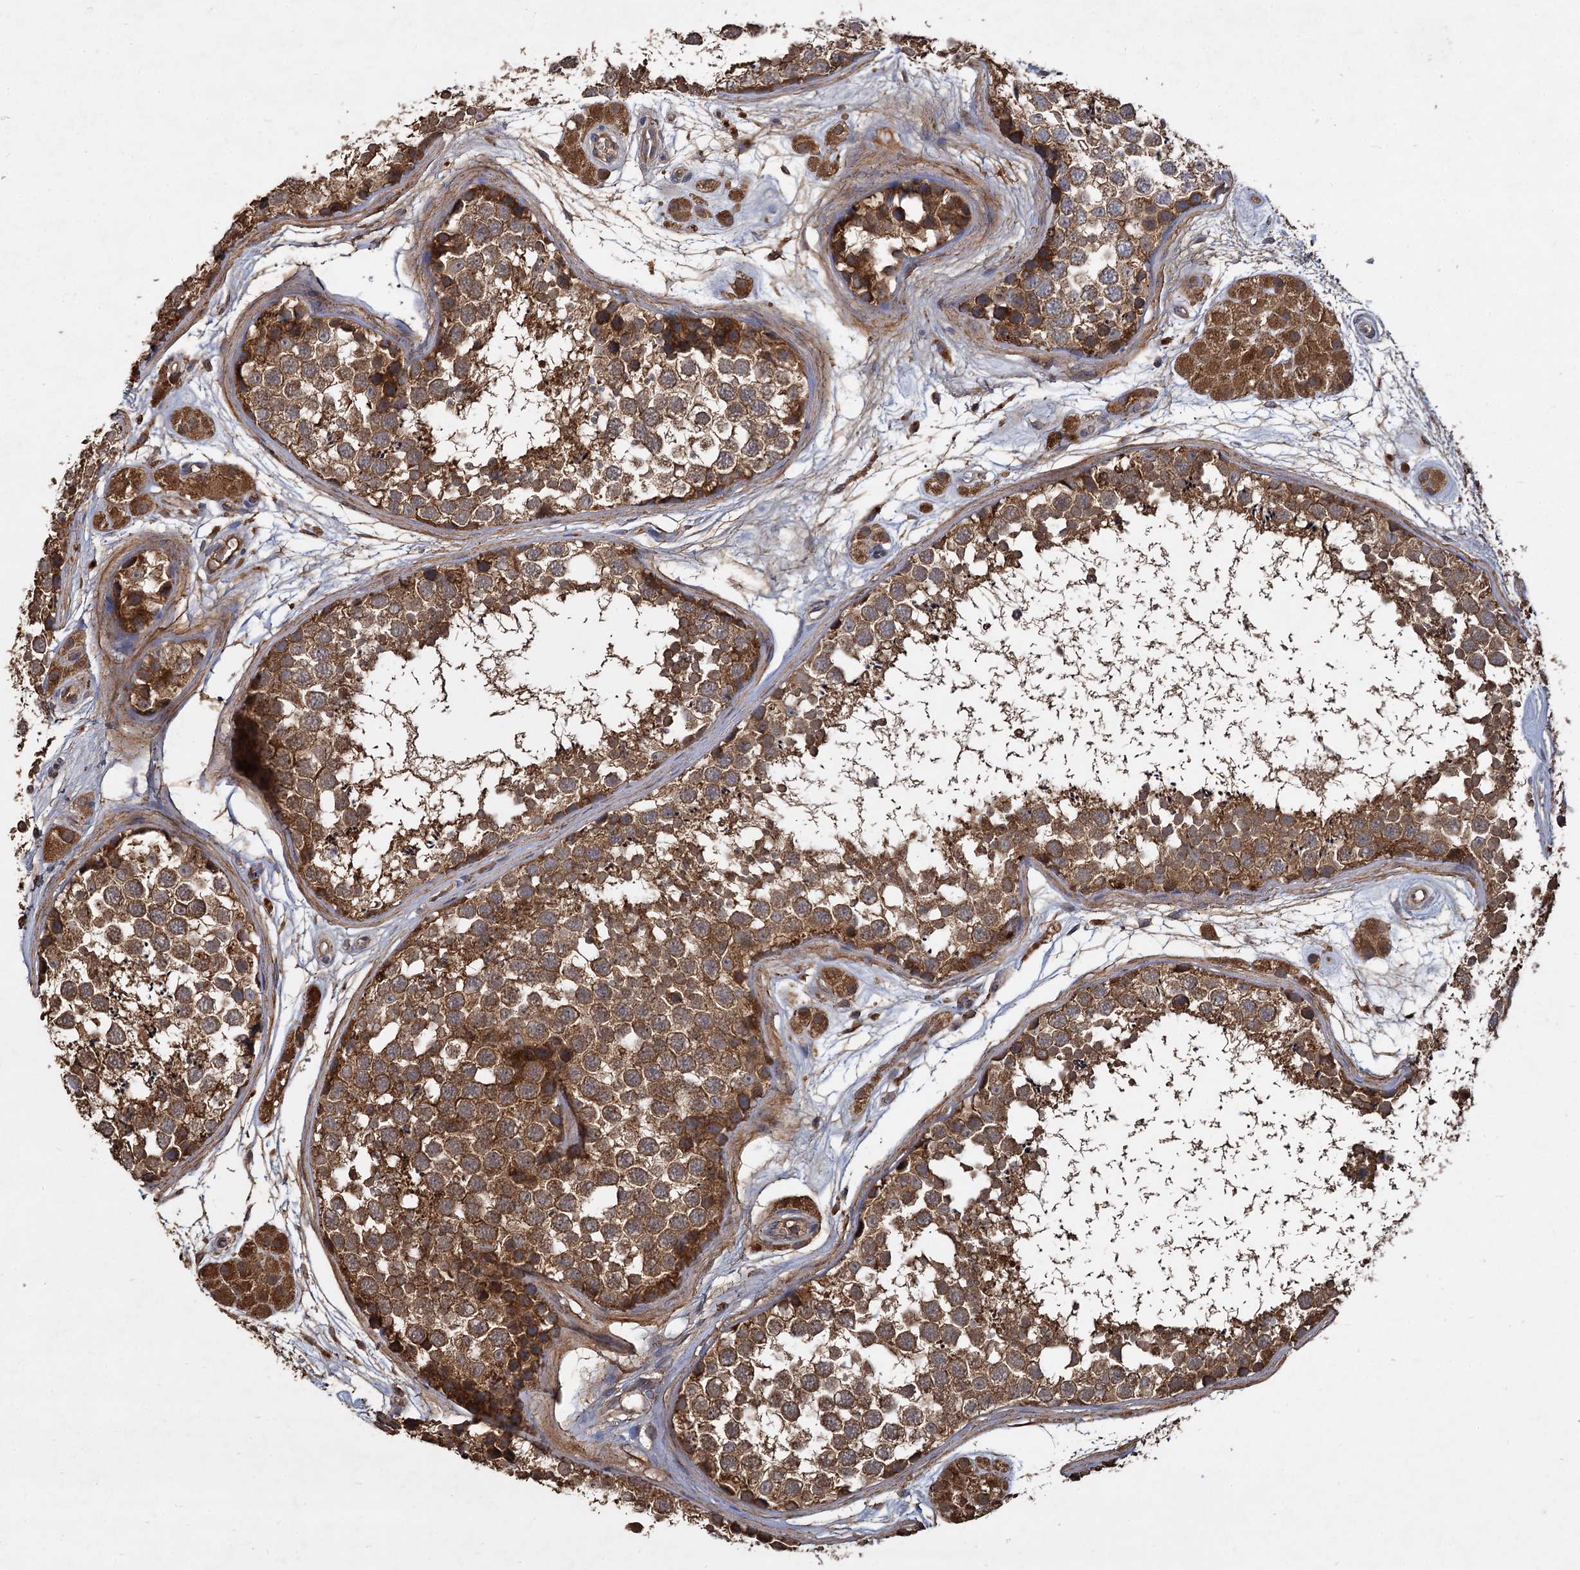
{"staining": {"intensity": "moderate", "quantity": ">75%", "location": "cytoplasmic/membranous"}, "tissue": "testis", "cell_type": "Cells in seminiferous ducts", "image_type": "normal", "snomed": [{"axis": "morphology", "description": "Normal tissue, NOS"}, {"axis": "topography", "description": "Testis"}], "caption": "Immunohistochemical staining of benign human testis displays moderate cytoplasmic/membranous protein staining in approximately >75% of cells in seminiferous ducts. Nuclei are stained in blue.", "gene": "GCLC", "patient": {"sex": "male", "age": 56}}